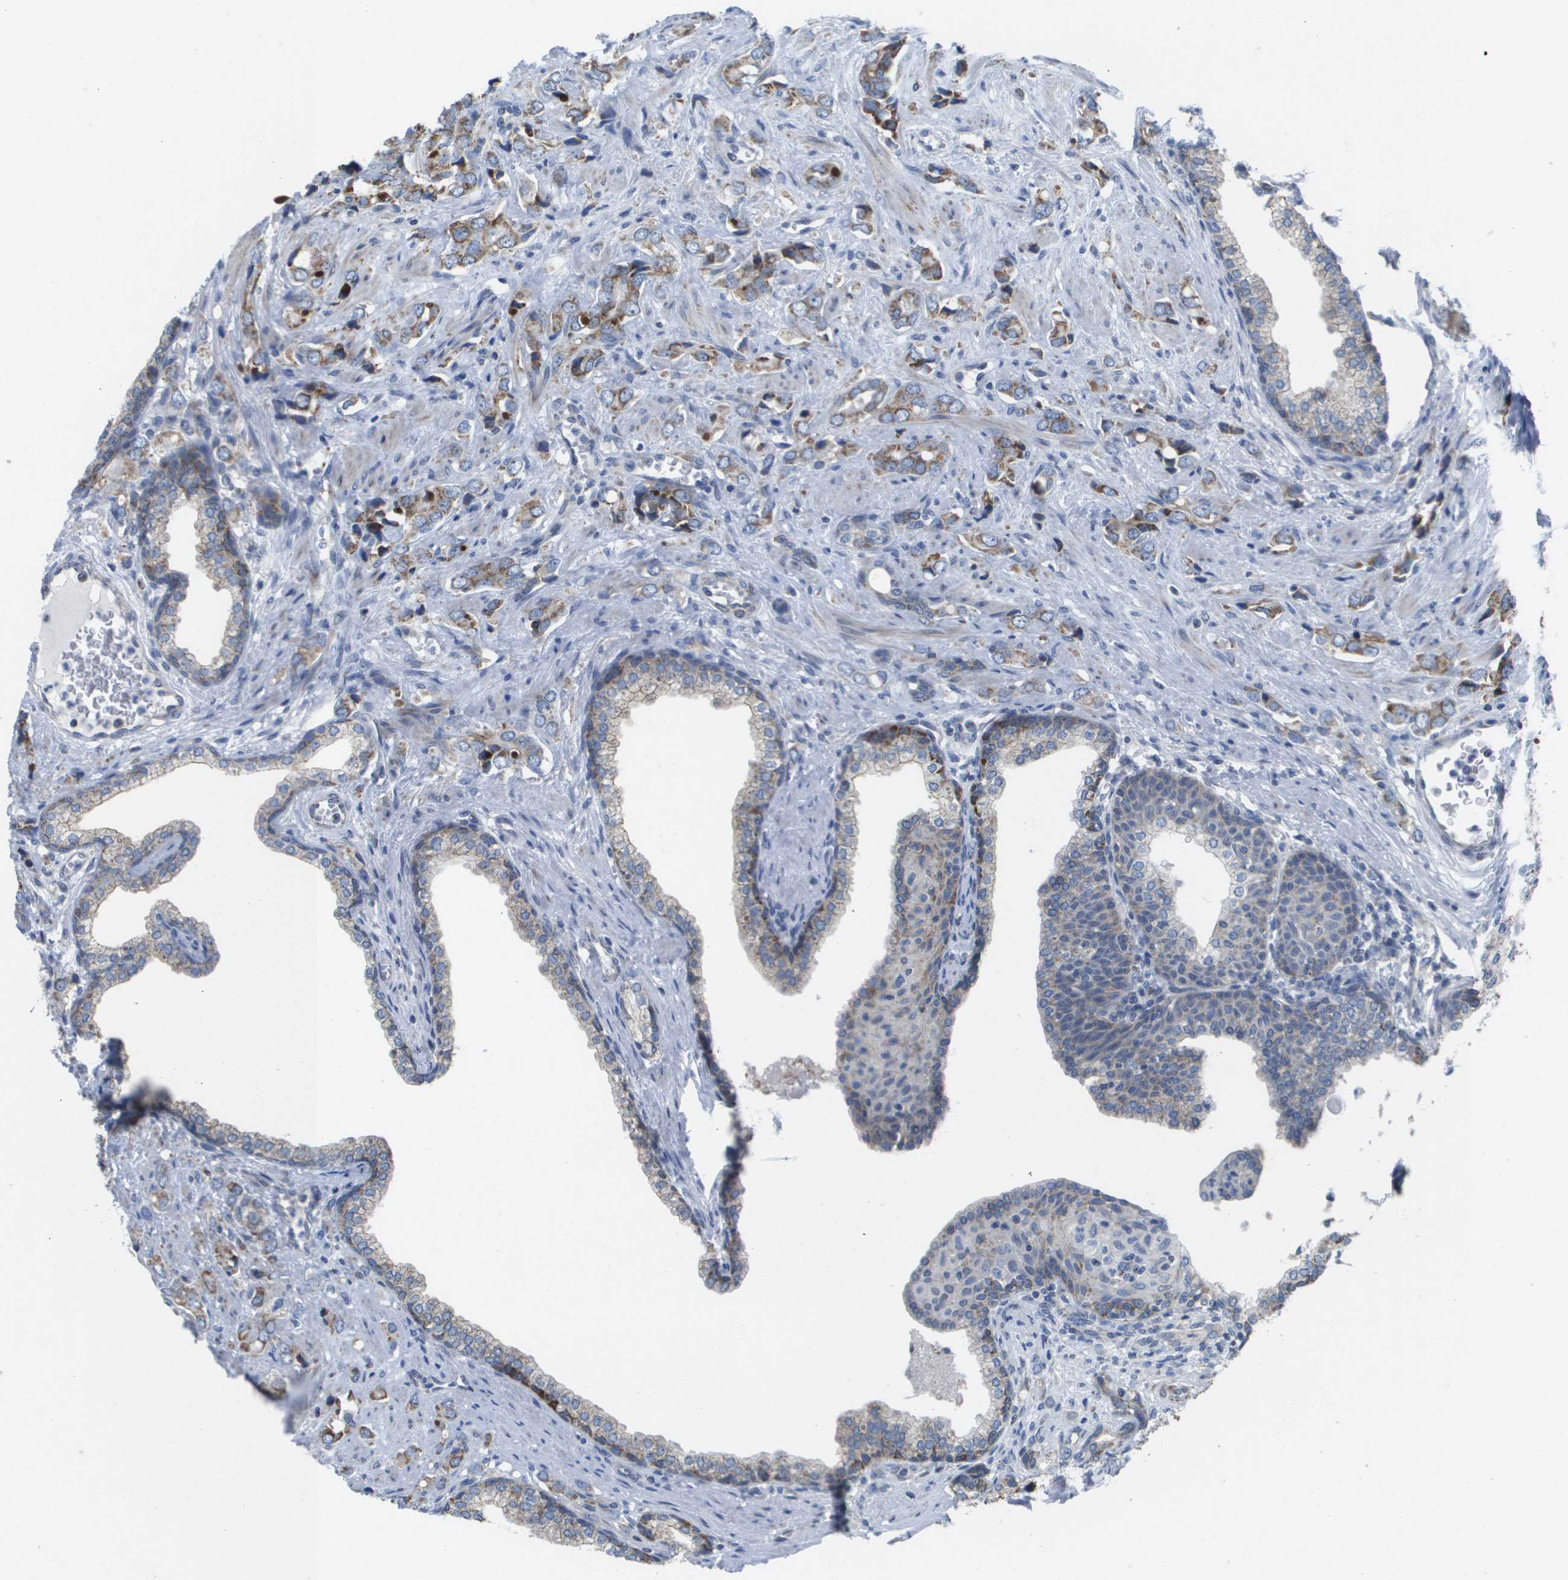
{"staining": {"intensity": "moderate", "quantity": ">75%", "location": "cytoplasmic/membranous"}, "tissue": "prostate cancer", "cell_type": "Tumor cells", "image_type": "cancer", "snomed": [{"axis": "morphology", "description": "Adenocarcinoma, High grade"}, {"axis": "topography", "description": "Prostate"}], "caption": "This micrograph reveals prostate high-grade adenocarcinoma stained with immunohistochemistry (IHC) to label a protein in brown. The cytoplasmic/membranous of tumor cells show moderate positivity for the protein. Nuclei are counter-stained blue.", "gene": "TMEM223", "patient": {"sex": "male", "age": 64}}